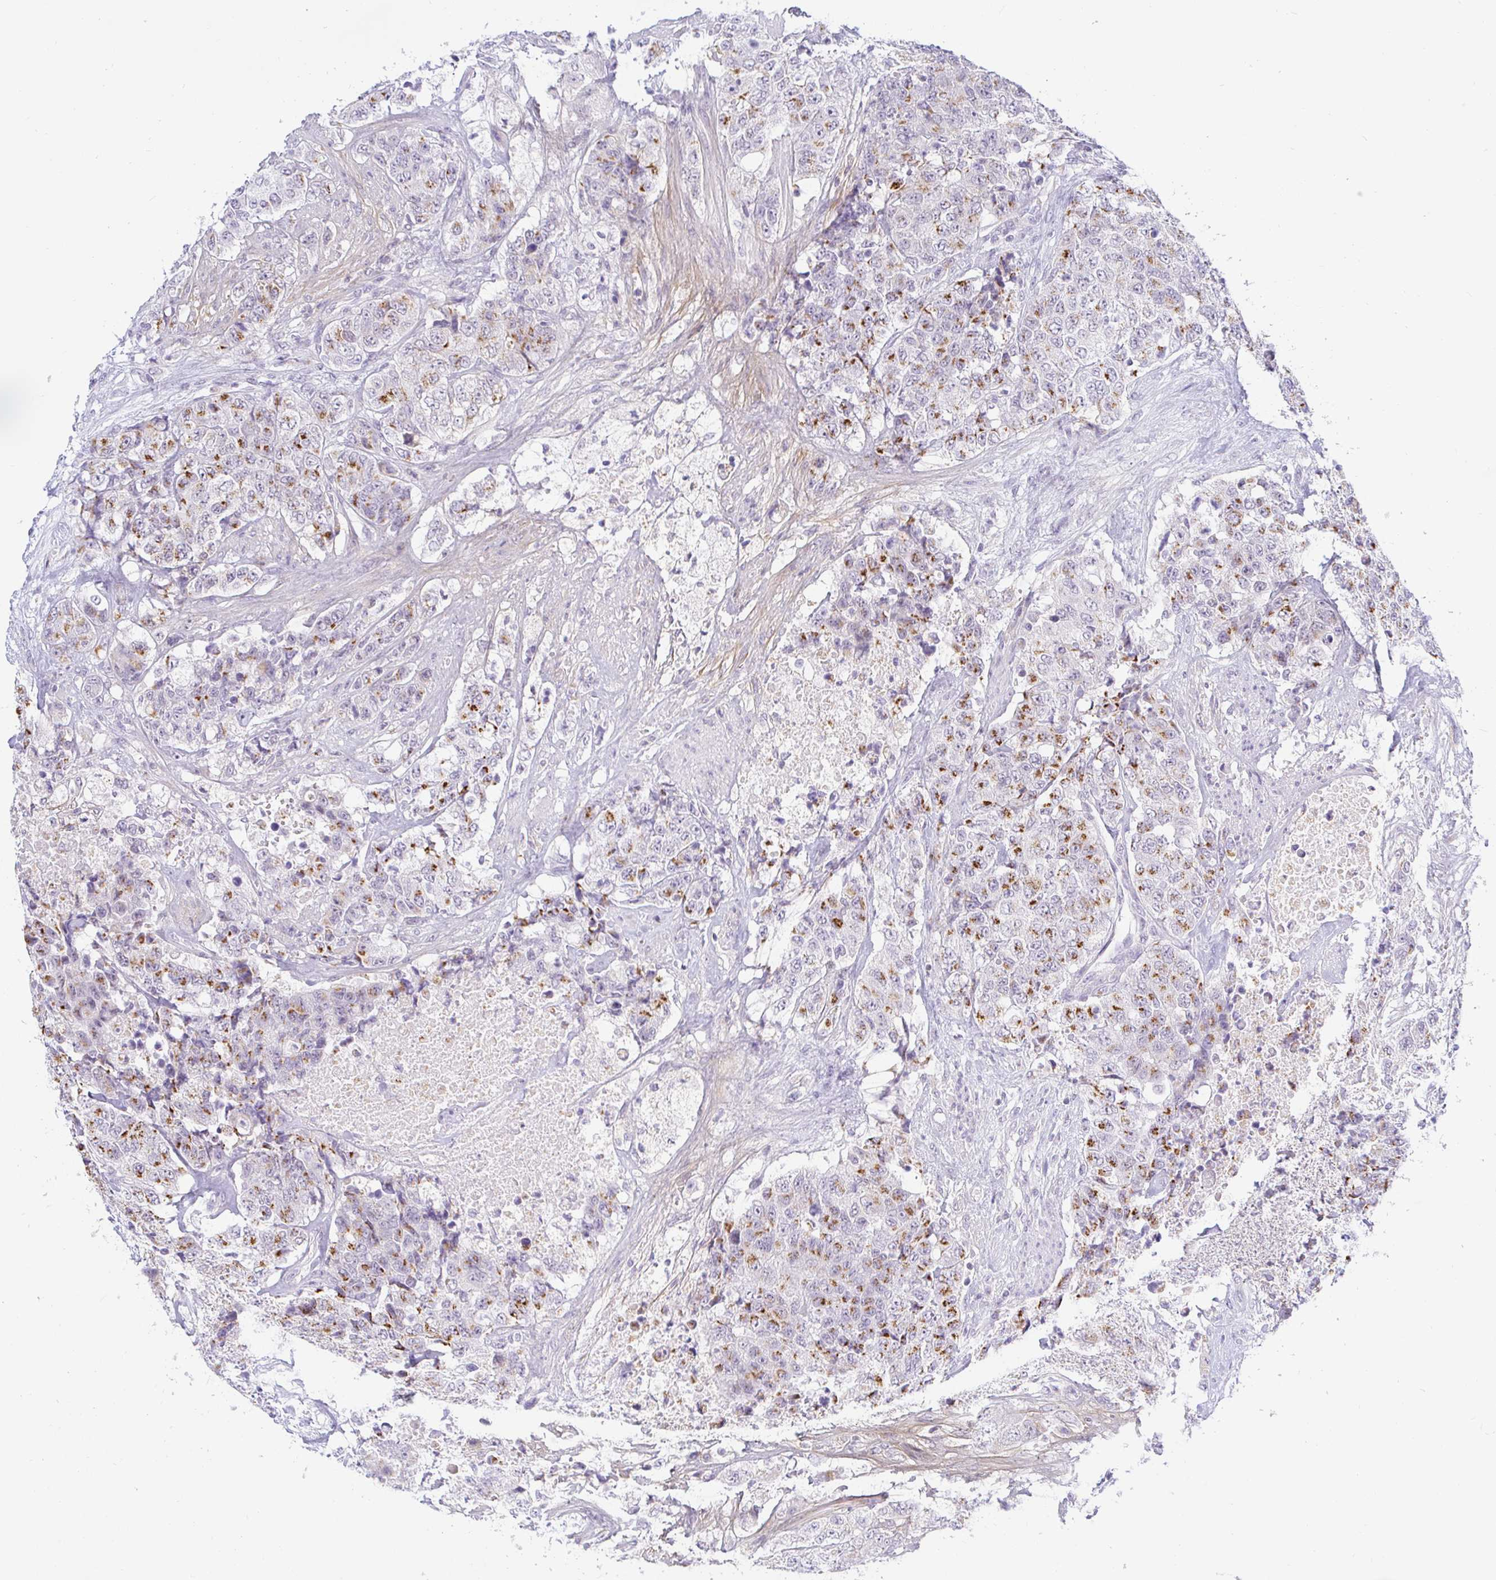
{"staining": {"intensity": "moderate", "quantity": ">75%", "location": "cytoplasmic/membranous"}, "tissue": "urothelial cancer", "cell_type": "Tumor cells", "image_type": "cancer", "snomed": [{"axis": "morphology", "description": "Urothelial carcinoma, High grade"}, {"axis": "topography", "description": "Urinary bladder"}], "caption": "Immunohistochemistry (IHC) micrograph of neoplastic tissue: urothelial cancer stained using immunohistochemistry reveals medium levels of moderate protein expression localized specifically in the cytoplasmic/membranous of tumor cells, appearing as a cytoplasmic/membranous brown color.", "gene": "OR51D1", "patient": {"sex": "female", "age": 78}}